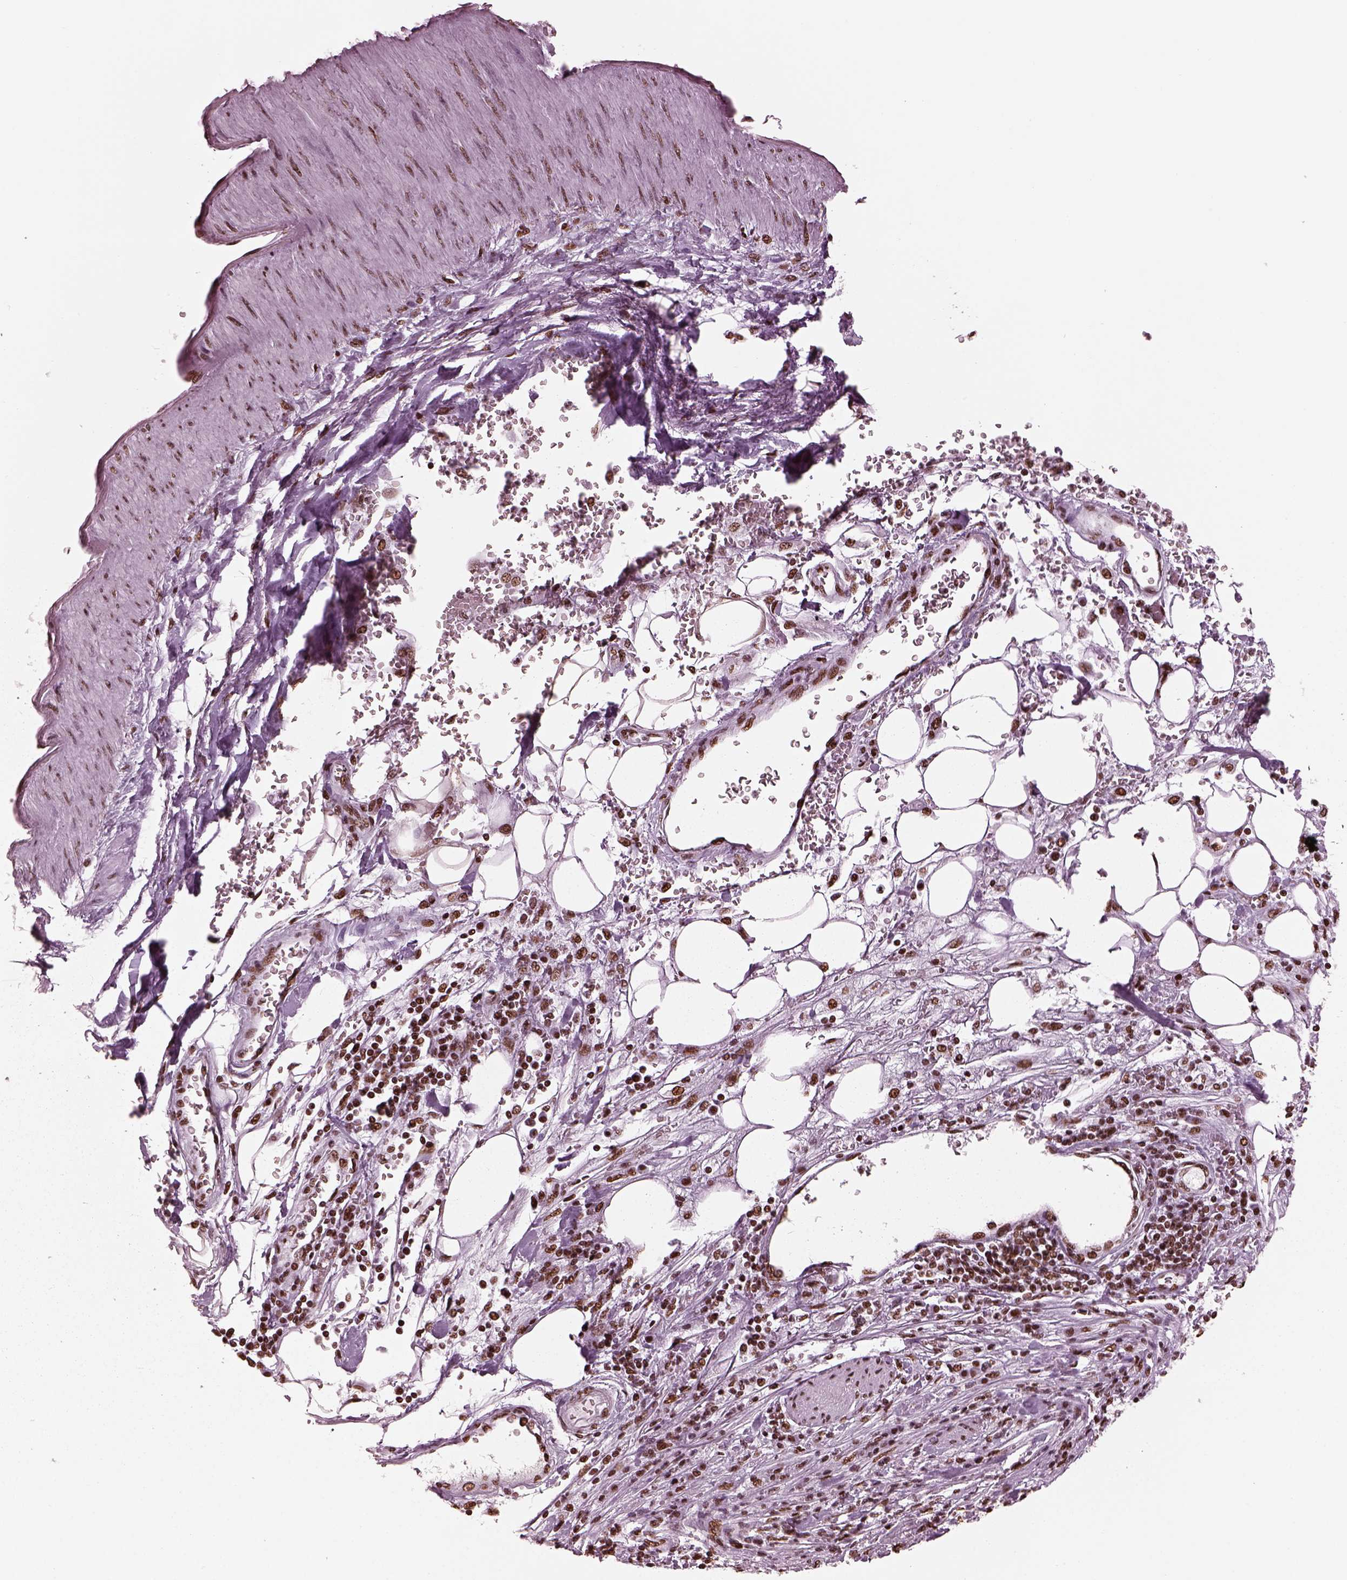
{"staining": {"intensity": "strong", "quantity": ">75%", "location": "nuclear"}, "tissue": "pancreatic cancer", "cell_type": "Tumor cells", "image_type": "cancer", "snomed": [{"axis": "morphology", "description": "Adenocarcinoma, NOS"}, {"axis": "topography", "description": "Pancreas"}], "caption": "Protein staining displays strong nuclear expression in about >75% of tumor cells in adenocarcinoma (pancreatic). The protein of interest is shown in brown color, while the nuclei are stained blue.", "gene": "CBFA2T3", "patient": {"sex": "female", "age": 61}}